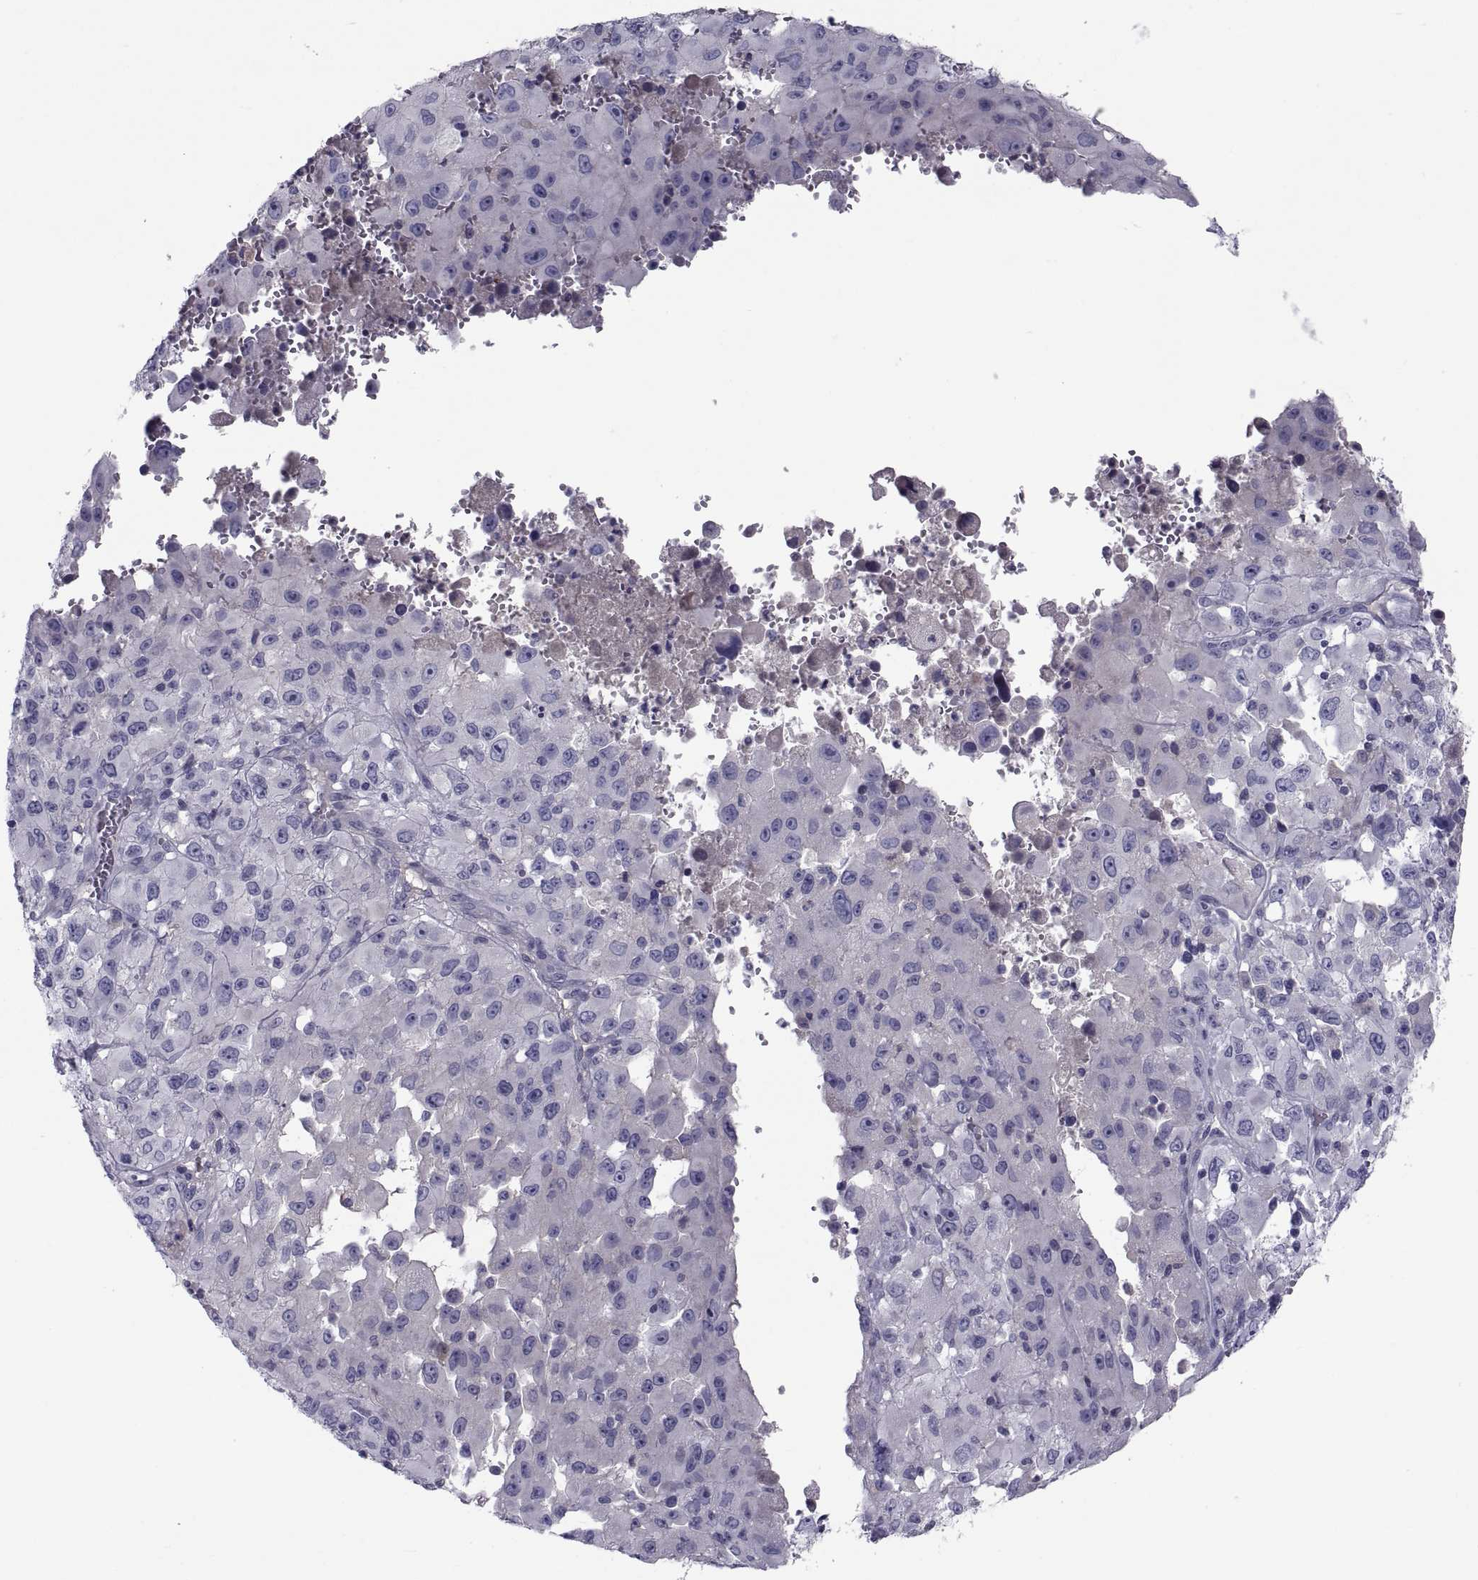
{"staining": {"intensity": "negative", "quantity": "none", "location": "none"}, "tissue": "melanoma", "cell_type": "Tumor cells", "image_type": "cancer", "snomed": [{"axis": "morphology", "description": "Malignant melanoma, Metastatic site"}, {"axis": "topography", "description": "Soft tissue"}], "caption": "There is no significant expression in tumor cells of melanoma. Nuclei are stained in blue.", "gene": "PDZRN4", "patient": {"sex": "male", "age": 50}}